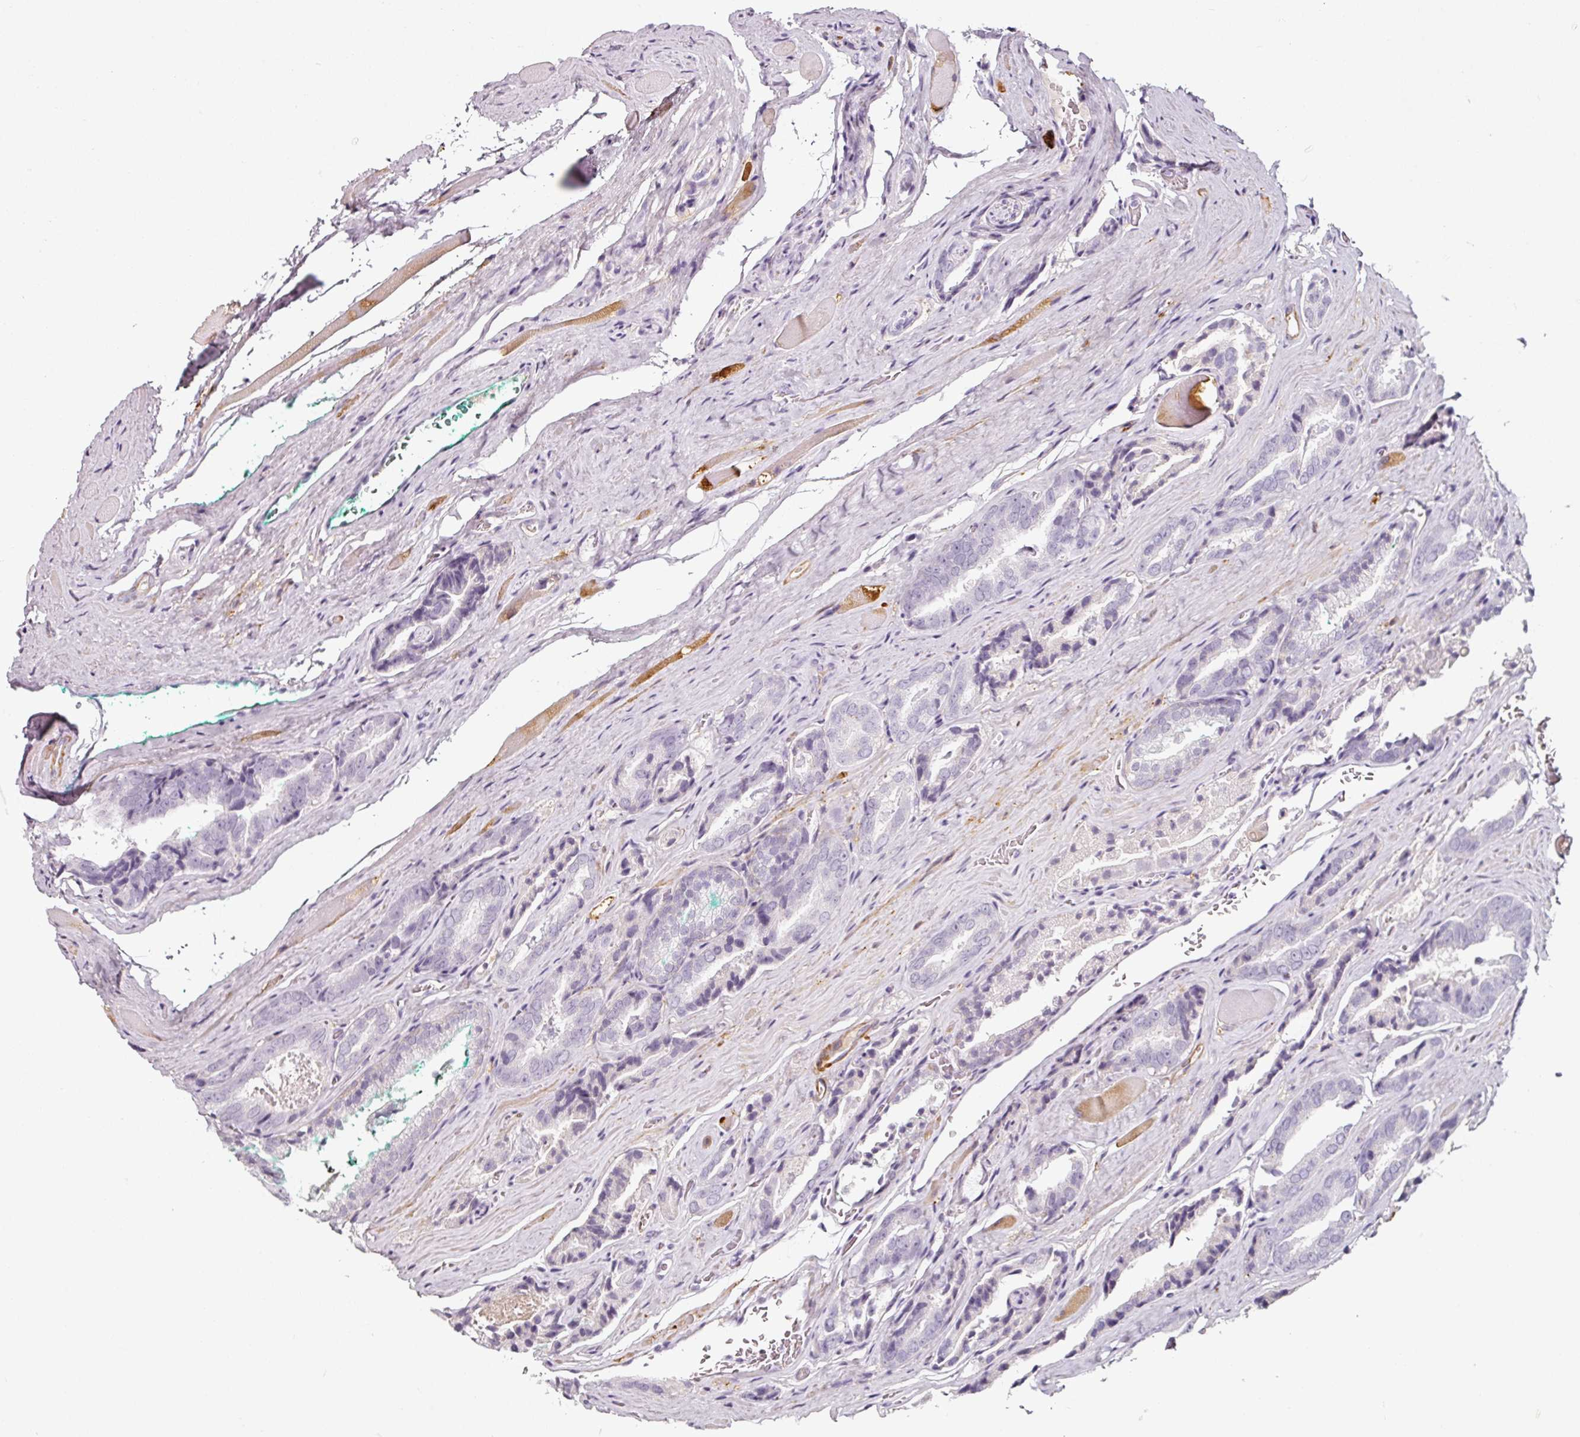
{"staining": {"intensity": "negative", "quantity": "none", "location": "none"}, "tissue": "prostate cancer", "cell_type": "Tumor cells", "image_type": "cancer", "snomed": [{"axis": "morphology", "description": "Adenocarcinoma, High grade"}, {"axis": "topography", "description": "Prostate"}], "caption": "This is an IHC image of prostate high-grade adenocarcinoma. There is no staining in tumor cells.", "gene": "CAP2", "patient": {"sex": "male", "age": 72}}